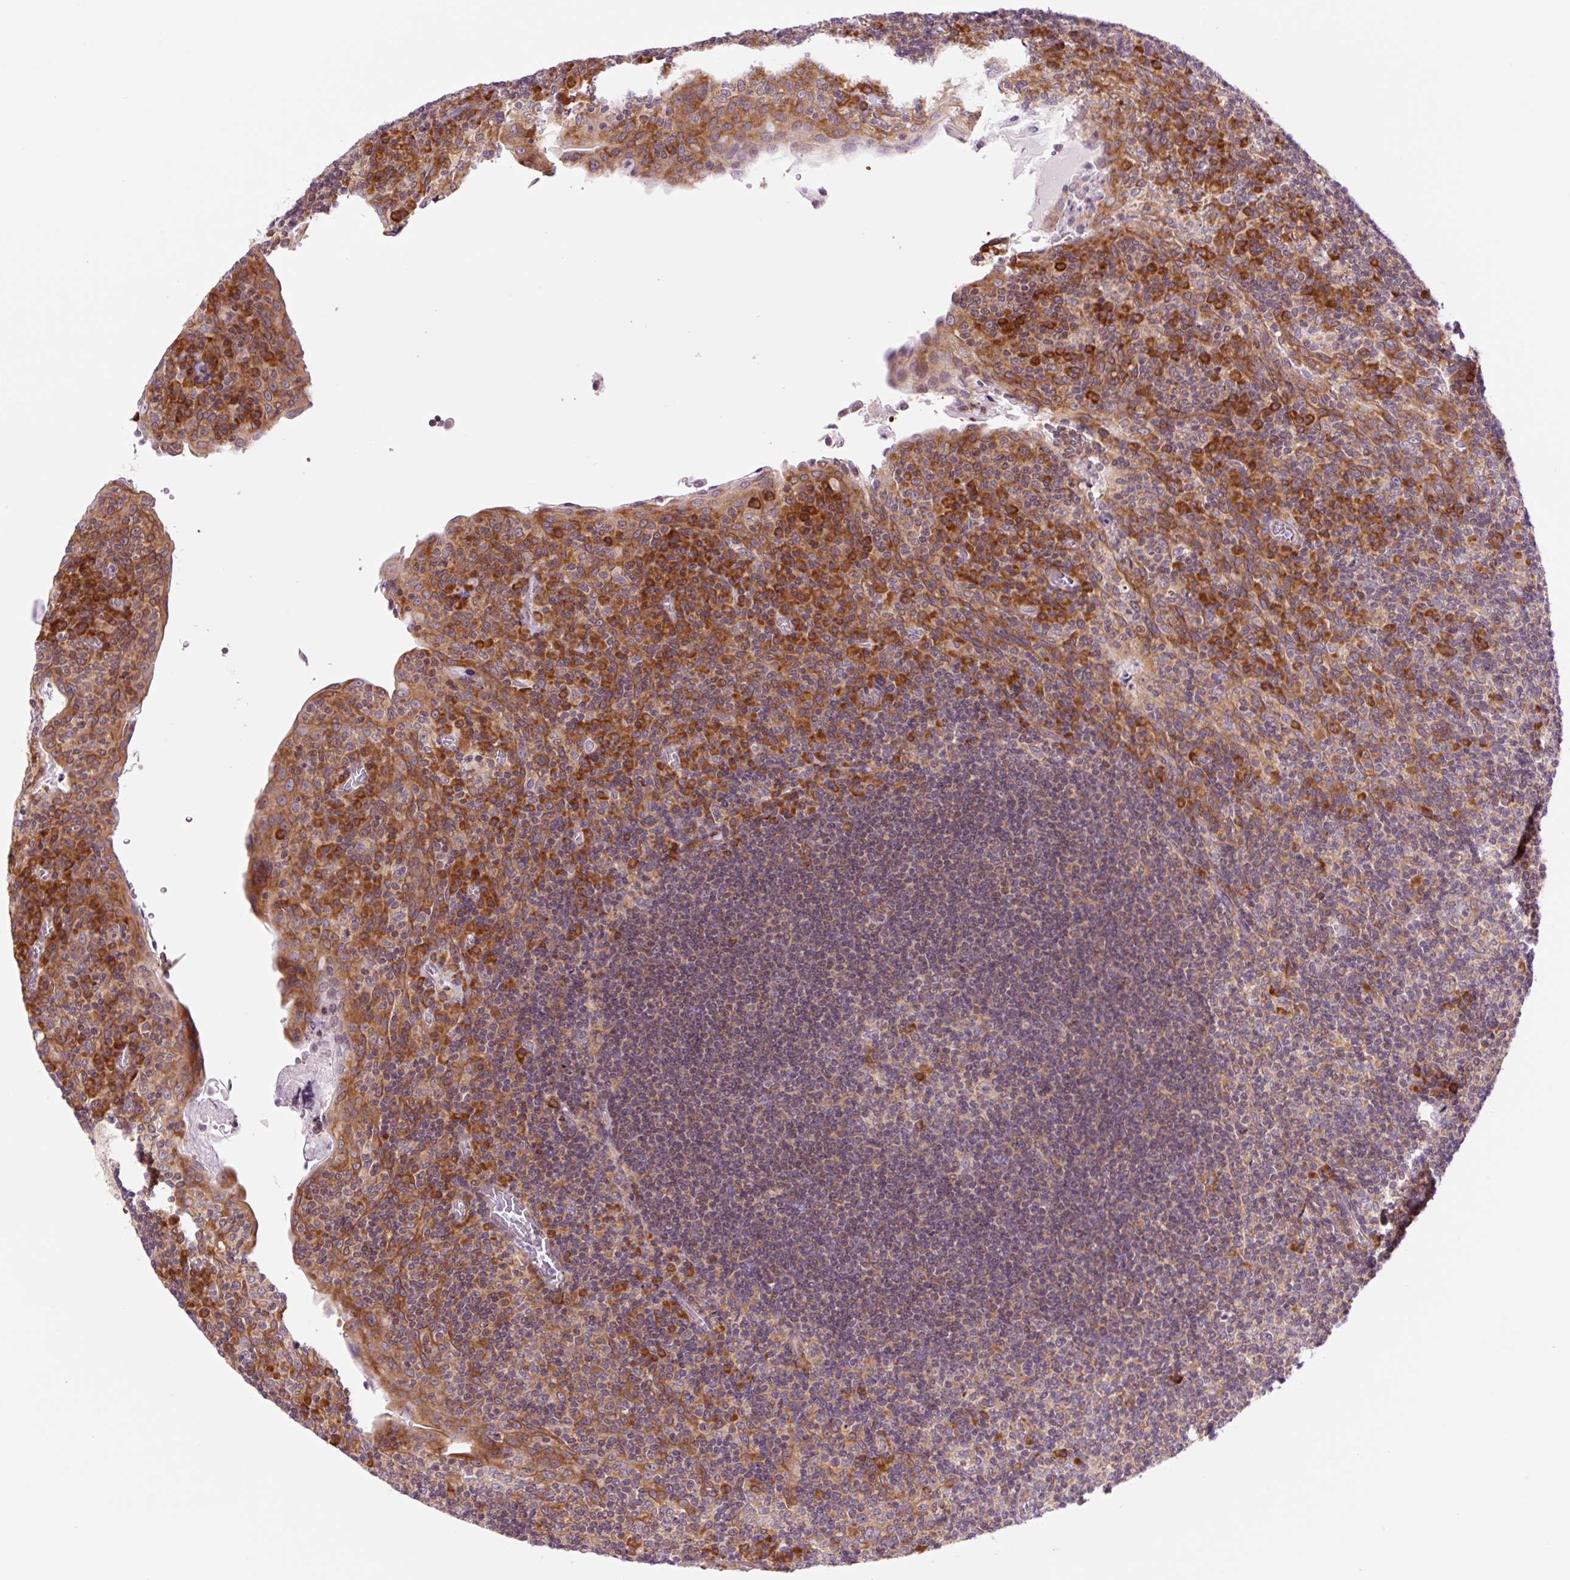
{"staining": {"intensity": "moderate", "quantity": "25%-75%", "location": "cytoplasmic/membranous"}, "tissue": "tonsil", "cell_type": "Germinal center cells", "image_type": "normal", "snomed": [{"axis": "morphology", "description": "Normal tissue, NOS"}, {"axis": "topography", "description": "Tonsil"}], "caption": "Brown immunohistochemical staining in benign human tonsil shows moderate cytoplasmic/membranous positivity in approximately 25%-75% of germinal center cells. Nuclei are stained in blue.", "gene": "RPL41", "patient": {"sex": "male", "age": 17}}